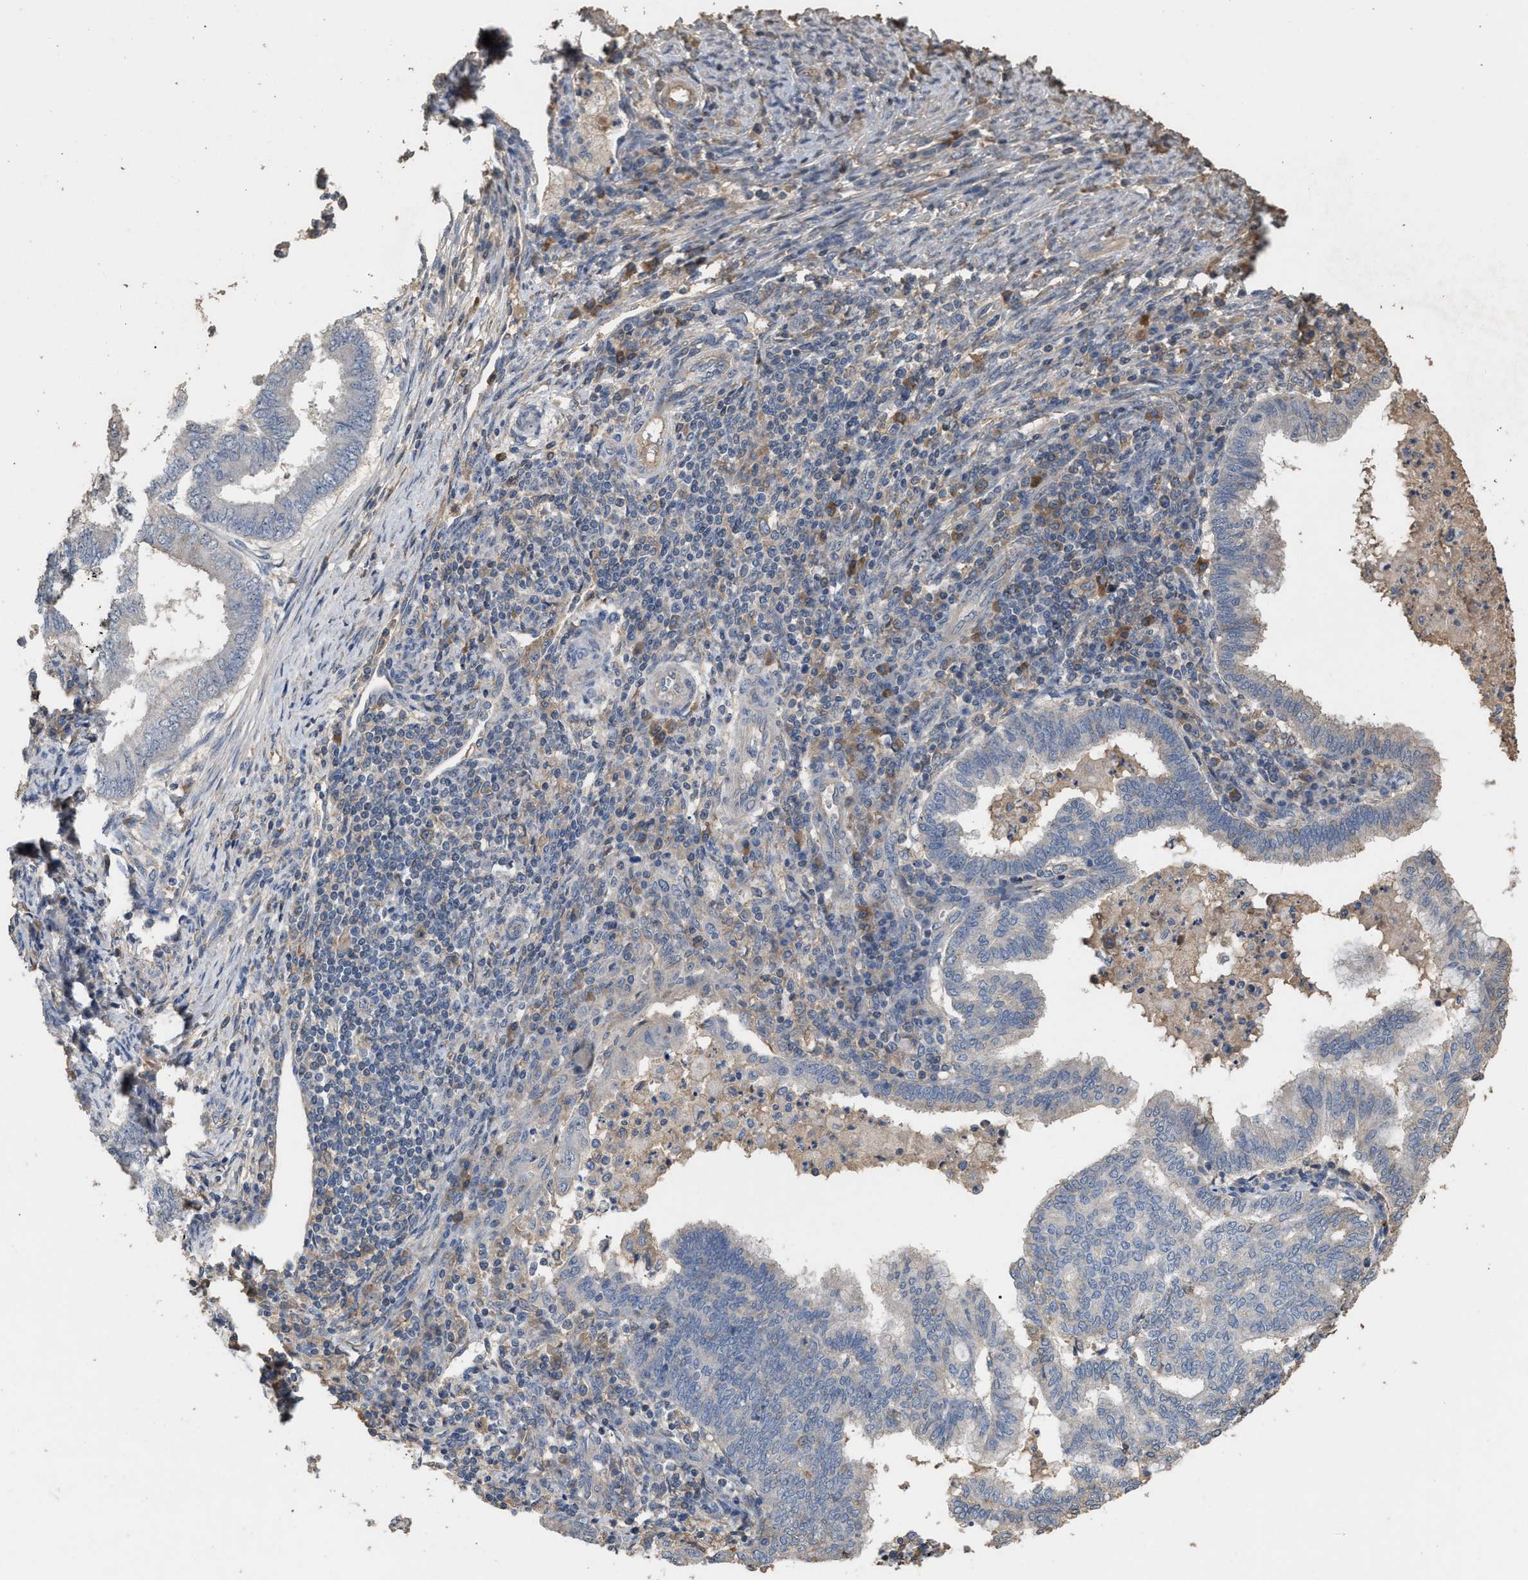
{"staining": {"intensity": "negative", "quantity": "none", "location": "none"}, "tissue": "endometrial cancer", "cell_type": "Tumor cells", "image_type": "cancer", "snomed": [{"axis": "morphology", "description": "Polyp, NOS"}, {"axis": "morphology", "description": "Adenocarcinoma, NOS"}, {"axis": "morphology", "description": "Adenoma, NOS"}, {"axis": "topography", "description": "Endometrium"}], "caption": "Human endometrial cancer stained for a protein using immunohistochemistry (IHC) exhibits no expression in tumor cells.", "gene": "HTRA3", "patient": {"sex": "female", "age": 79}}